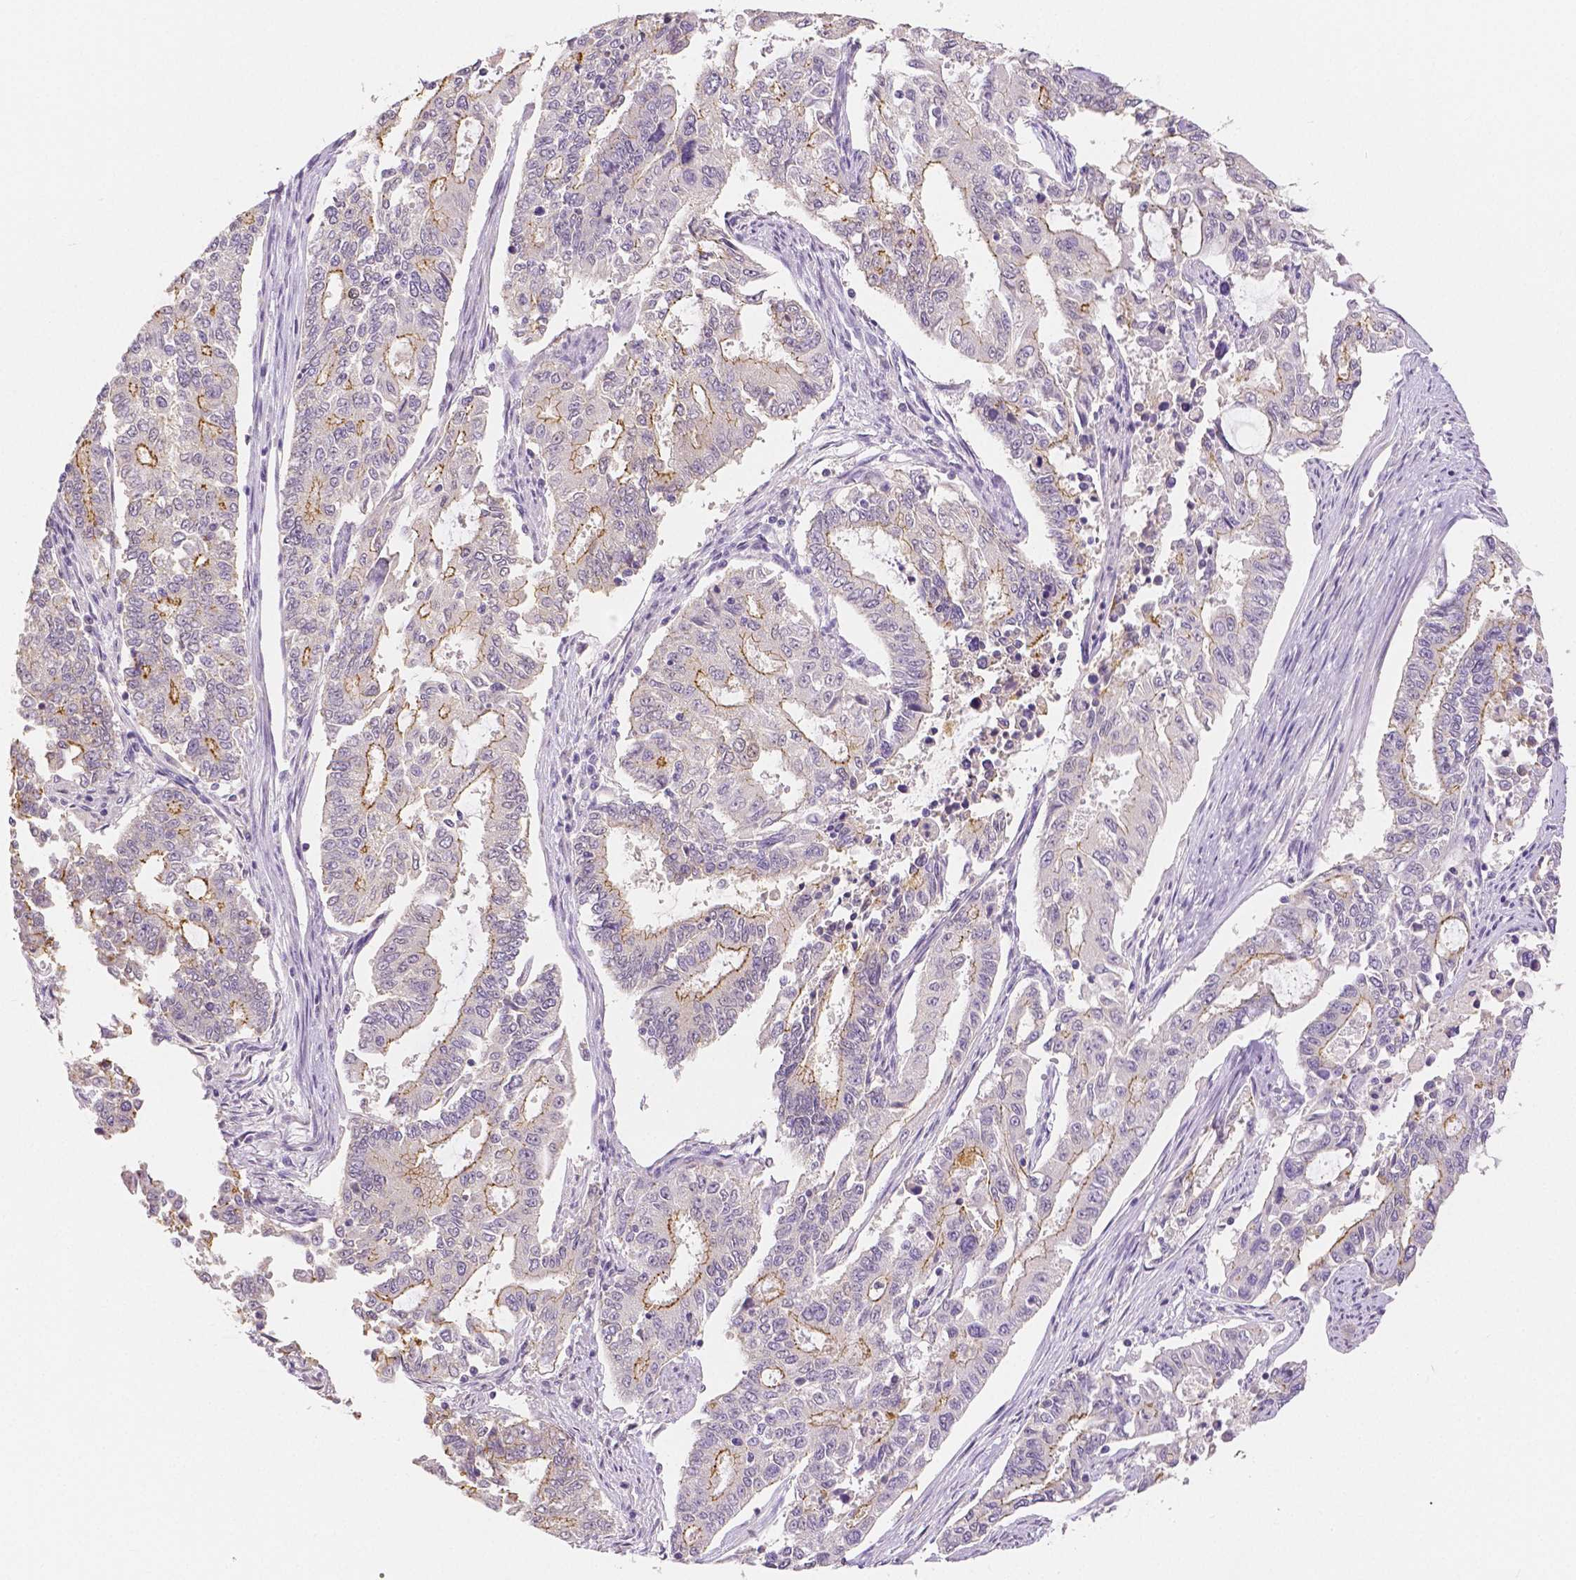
{"staining": {"intensity": "moderate", "quantity": "25%-75%", "location": "cytoplasmic/membranous"}, "tissue": "endometrial cancer", "cell_type": "Tumor cells", "image_type": "cancer", "snomed": [{"axis": "morphology", "description": "Adenocarcinoma, NOS"}, {"axis": "topography", "description": "Uterus"}], "caption": "Brown immunohistochemical staining in adenocarcinoma (endometrial) exhibits moderate cytoplasmic/membranous expression in approximately 25%-75% of tumor cells.", "gene": "OCLN", "patient": {"sex": "female", "age": 59}}